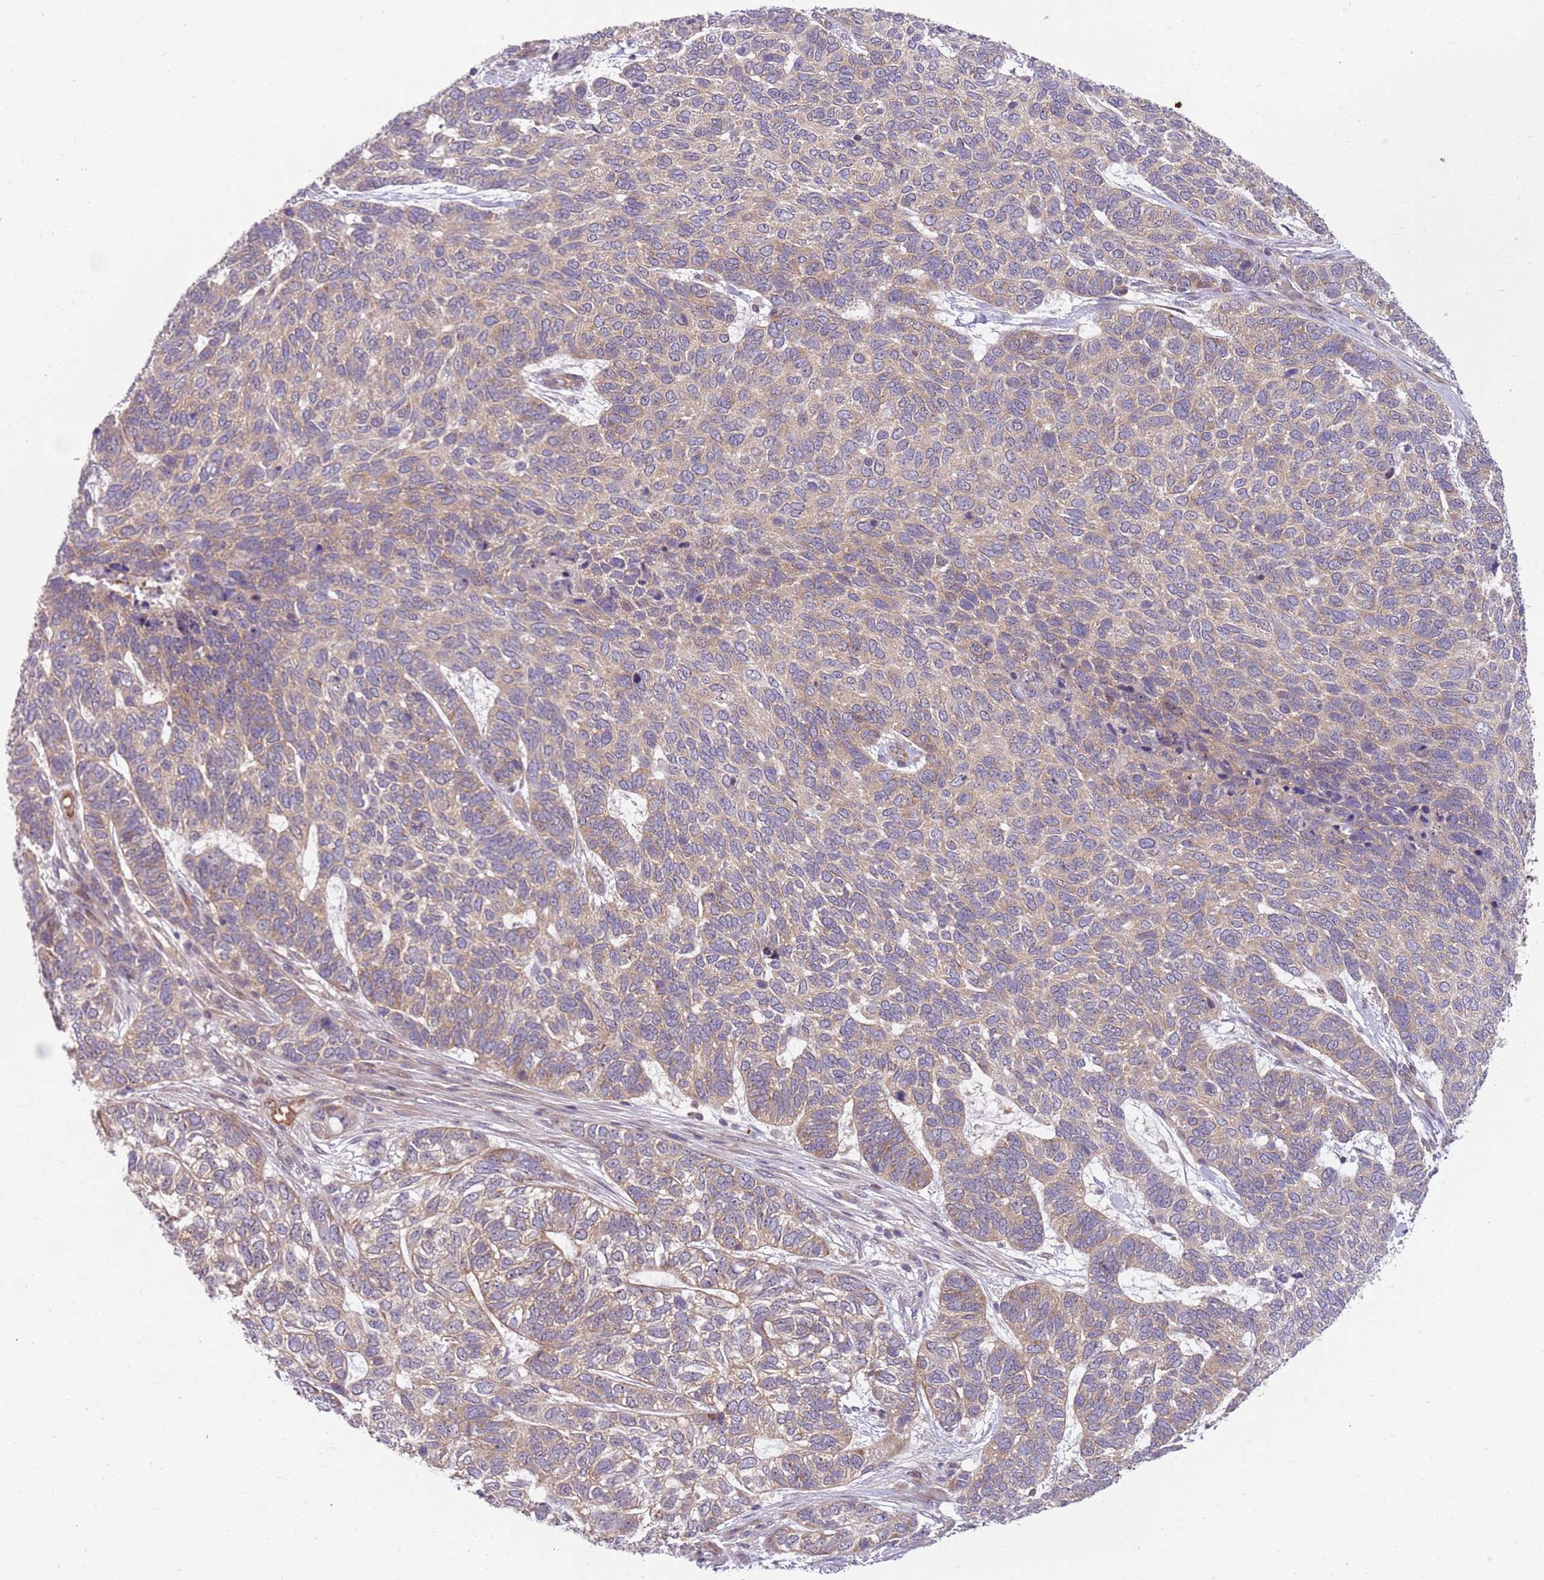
{"staining": {"intensity": "weak", "quantity": "25%-75%", "location": "cytoplasmic/membranous"}, "tissue": "skin cancer", "cell_type": "Tumor cells", "image_type": "cancer", "snomed": [{"axis": "morphology", "description": "Basal cell carcinoma"}, {"axis": "topography", "description": "Skin"}], "caption": "IHC (DAB) staining of basal cell carcinoma (skin) demonstrates weak cytoplasmic/membranous protein expression in about 25%-75% of tumor cells. The staining is performed using DAB (3,3'-diaminobenzidine) brown chromogen to label protein expression. The nuclei are counter-stained blue using hematoxylin.", "gene": "GGA1", "patient": {"sex": "female", "age": 65}}